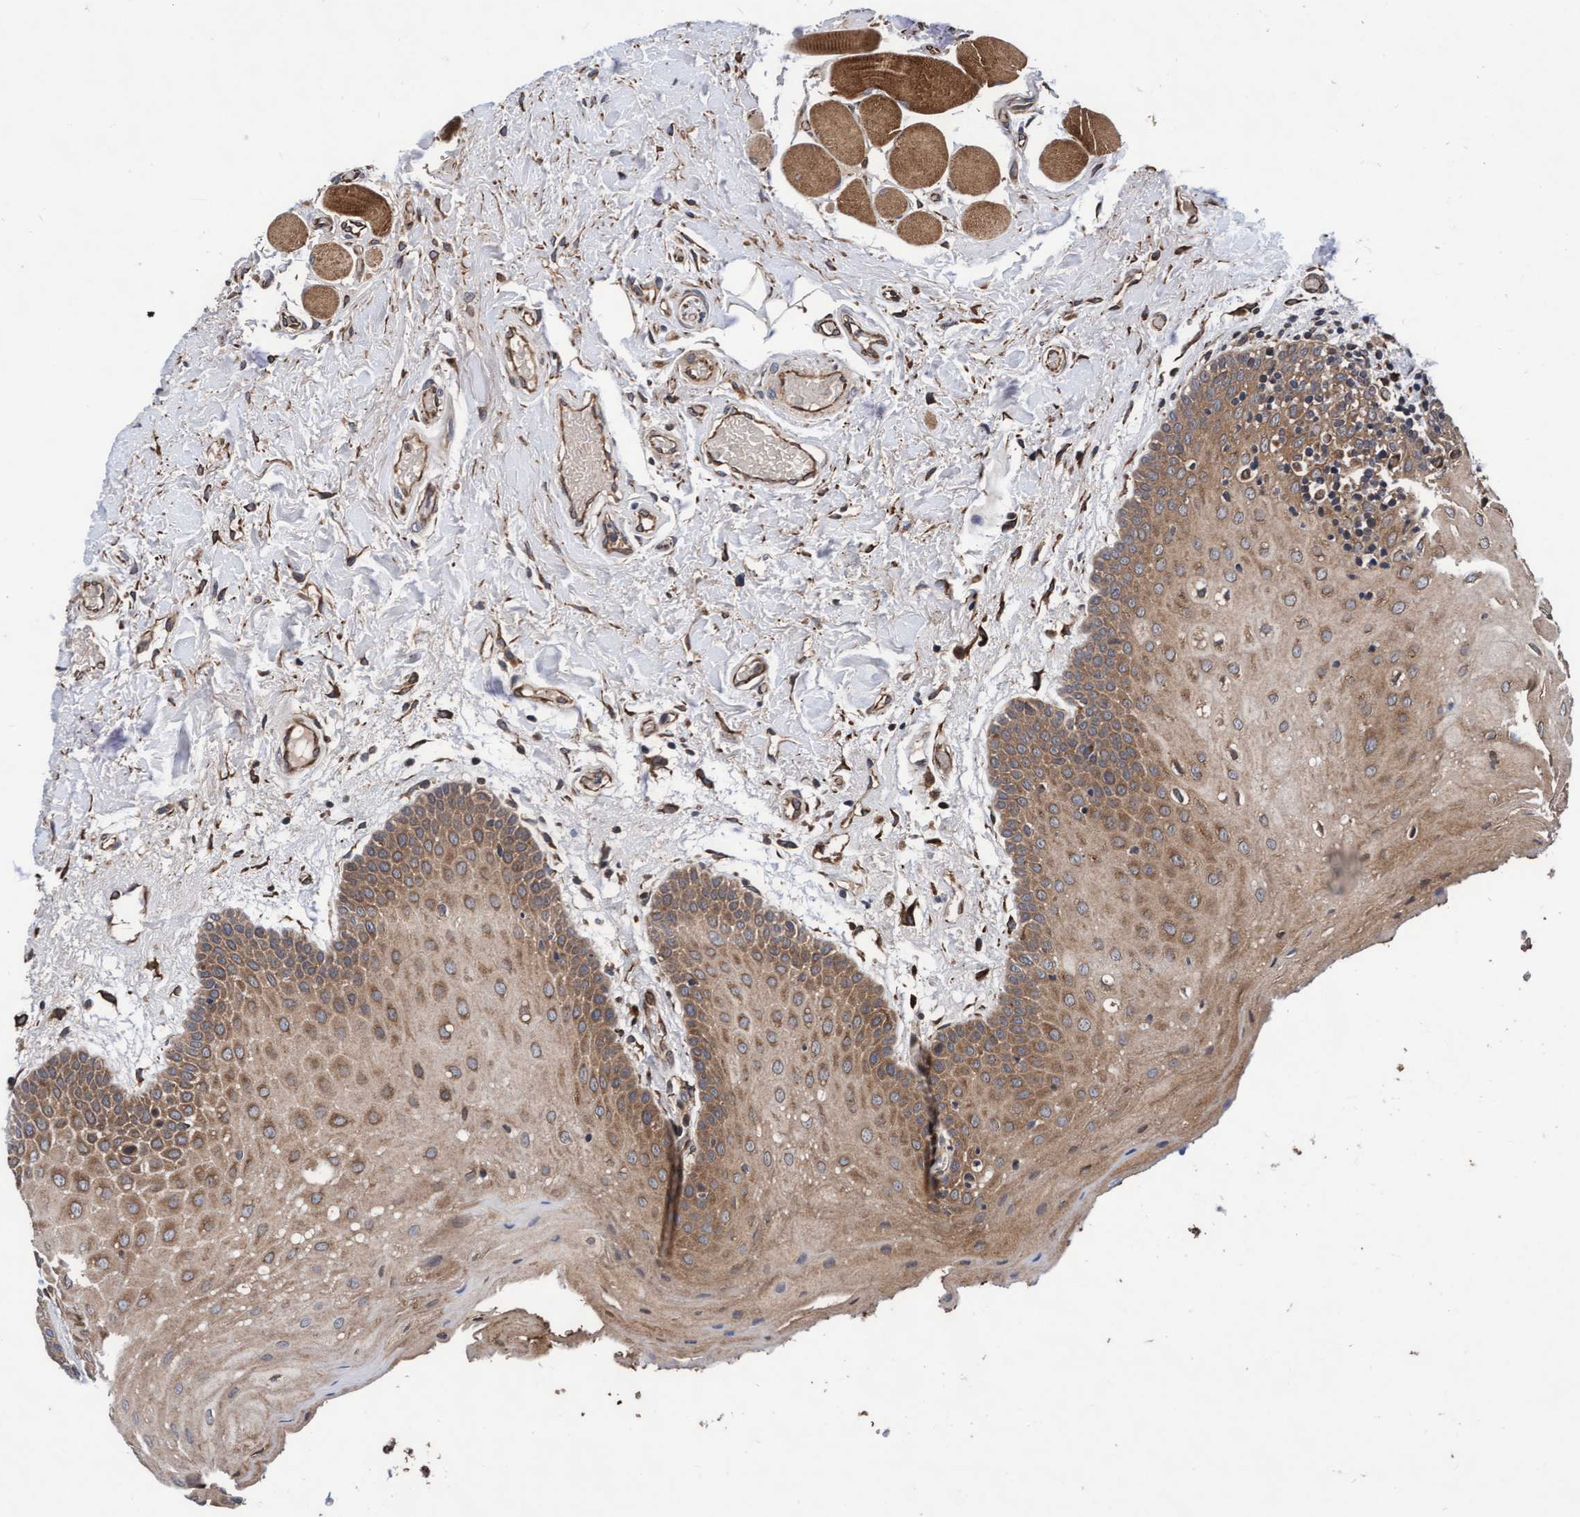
{"staining": {"intensity": "moderate", "quantity": ">75%", "location": "cytoplasmic/membranous"}, "tissue": "oral mucosa", "cell_type": "Squamous epithelial cells", "image_type": "normal", "snomed": [{"axis": "morphology", "description": "Normal tissue, NOS"}, {"axis": "morphology", "description": "Squamous cell carcinoma, NOS"}, {"axis": "topography", "description": "Oral tissue"}, {"axis": "topography", "description": "Head-Neck"}], "caption": "Immunohistochemistry (IHC) image of benign oral mucosa: oral mucosa stained using immunohistochemistry demonstrates medium levels of moderate protein expression localized specifically in the cytoplasmic/membranous of squamous epithelial cells, appearing as a cytoplasmic/membranous brown color.", "gene": "EFCAB13", "patient": {"sex": "male", "age": 71}}